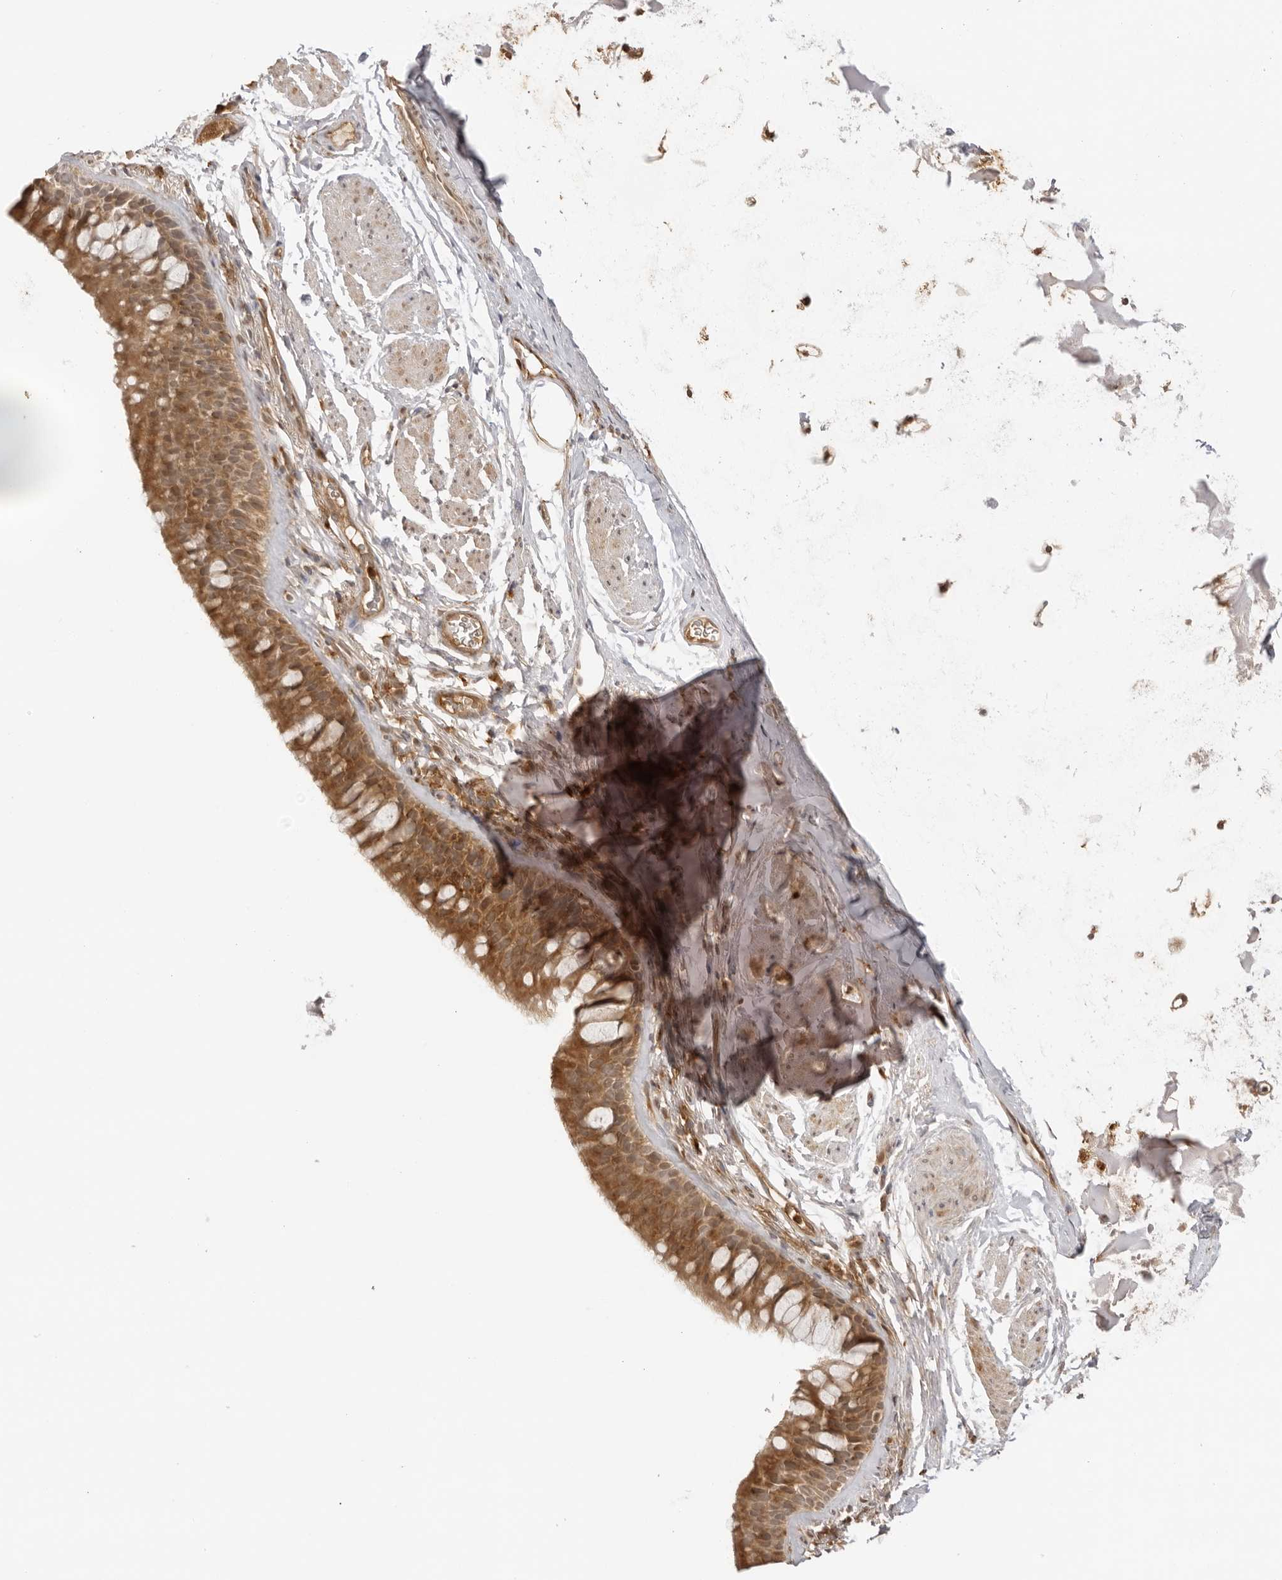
{"staining": {"intensity": "moderate", "quantity": ">75%", "location": "cytoplasmic/membranous"}, "tissue": "bronchus", "cell_type": "Respiratory epithelial cells", "image_type": "normal", "snomed": [{"axis": "morphology", "description": "Normal tissue, NOS"}, {"axis": "topography", "description": "Cartilage tissue"}, {"axis": "topography", "description": "Bronchus"}], "caption": "Respiratory epithelial cells show moderate cytoplasmic/membranous staining in about >75% of cells in unremarkable bronchus. Ihc stains the protein in brown and the nuclei are stained blue.", "gene": "IKBKE", "patient": {"sex": "female", "age": 53}}